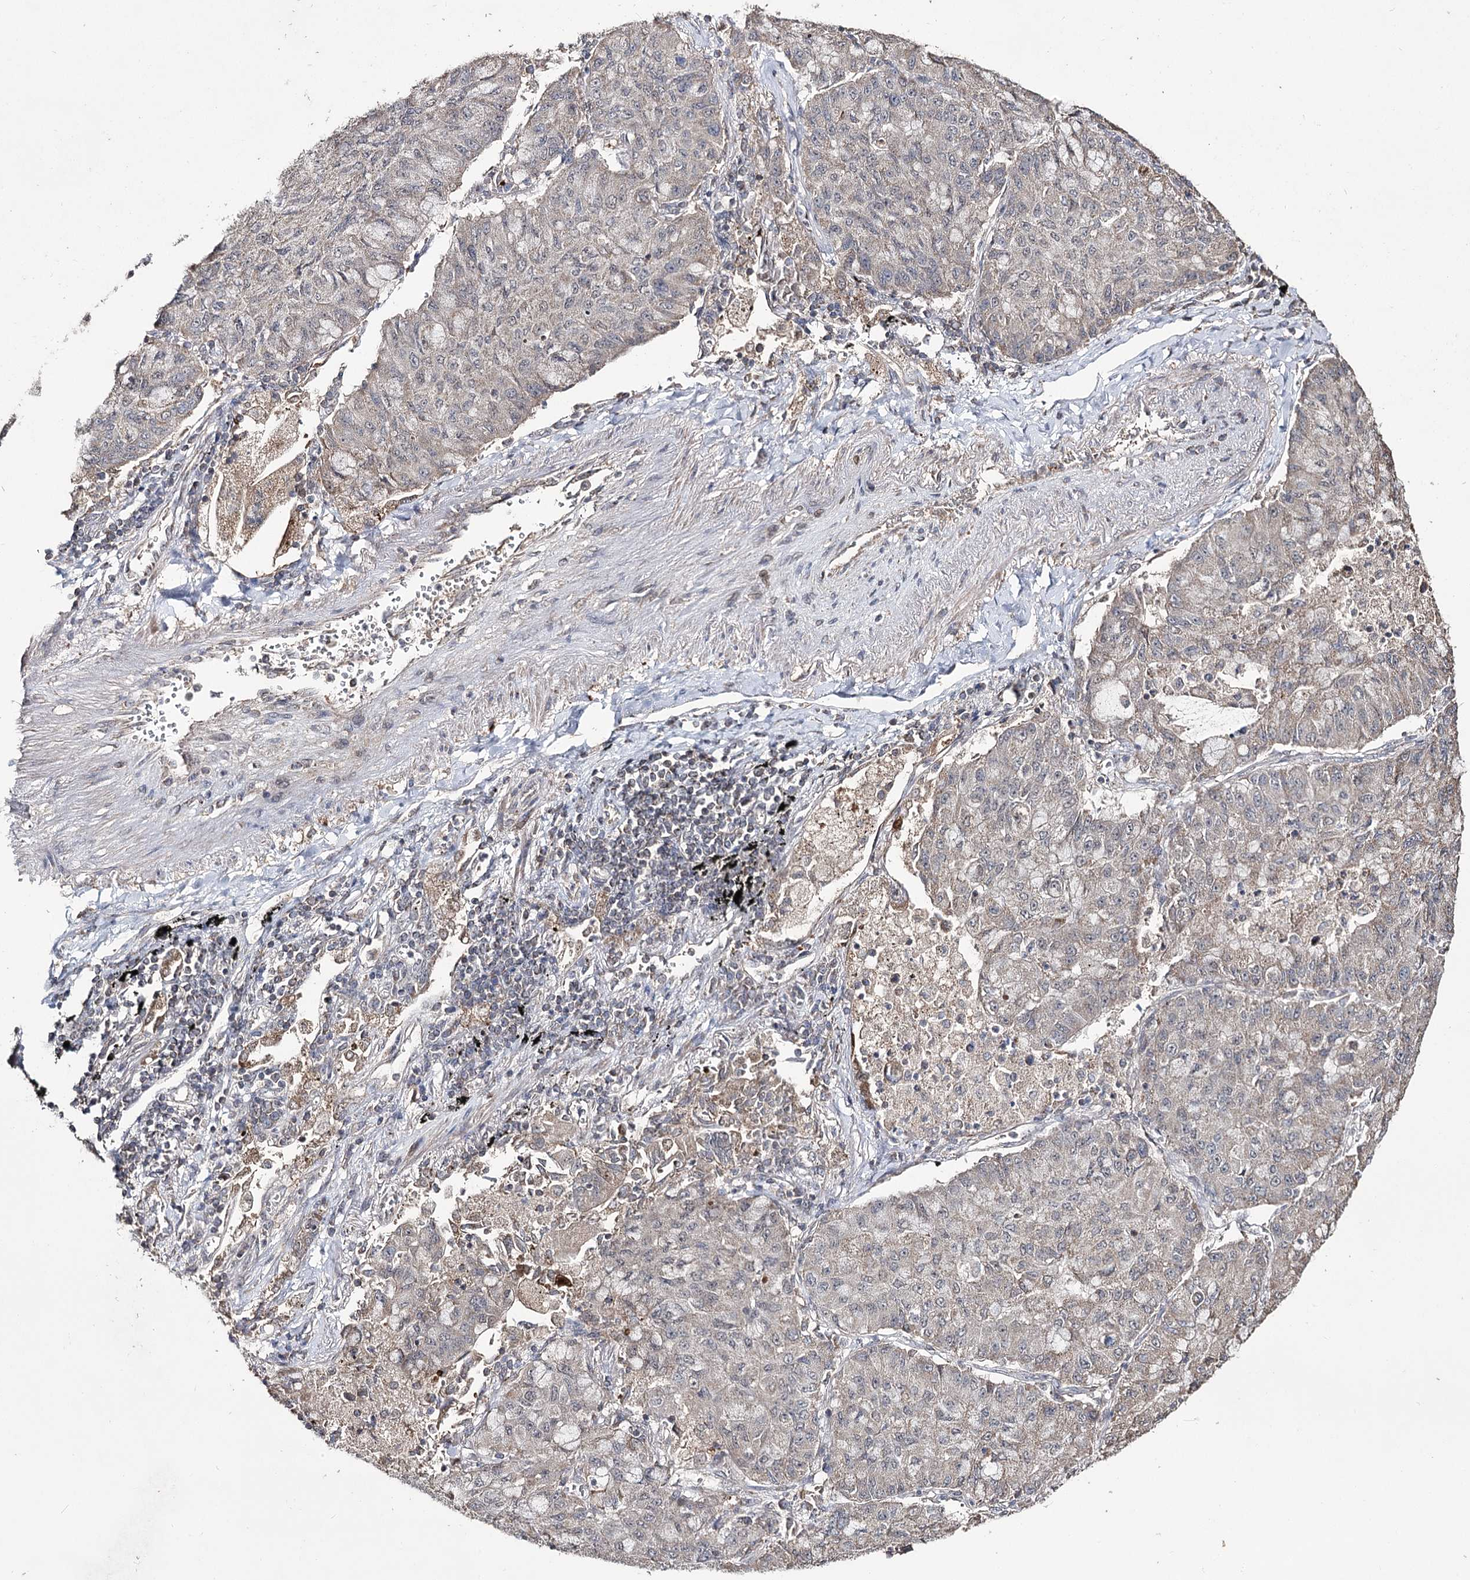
{"staining": {"intensity": "negative", "quantity": "none", "location": "none"}, "tissue": "lung cancer", "cell_type": "Tumor cells", "image_type": "cancer", "snomed": [{"axis": "morphology", "description": "Squamous cell carcinoma, NOS"}, {"axis": "topography", "description": "Lung"}], "caption": "IHC image of neoplastic tissue: human lung cancer (squamous cell carcinoma) stained with DAB (3,3'-diaminobenzidine) exhibits no significant protein positivity in tumor cells.", "gene": "ACTR6", "patient": {"sex": "male", "age": 74}}